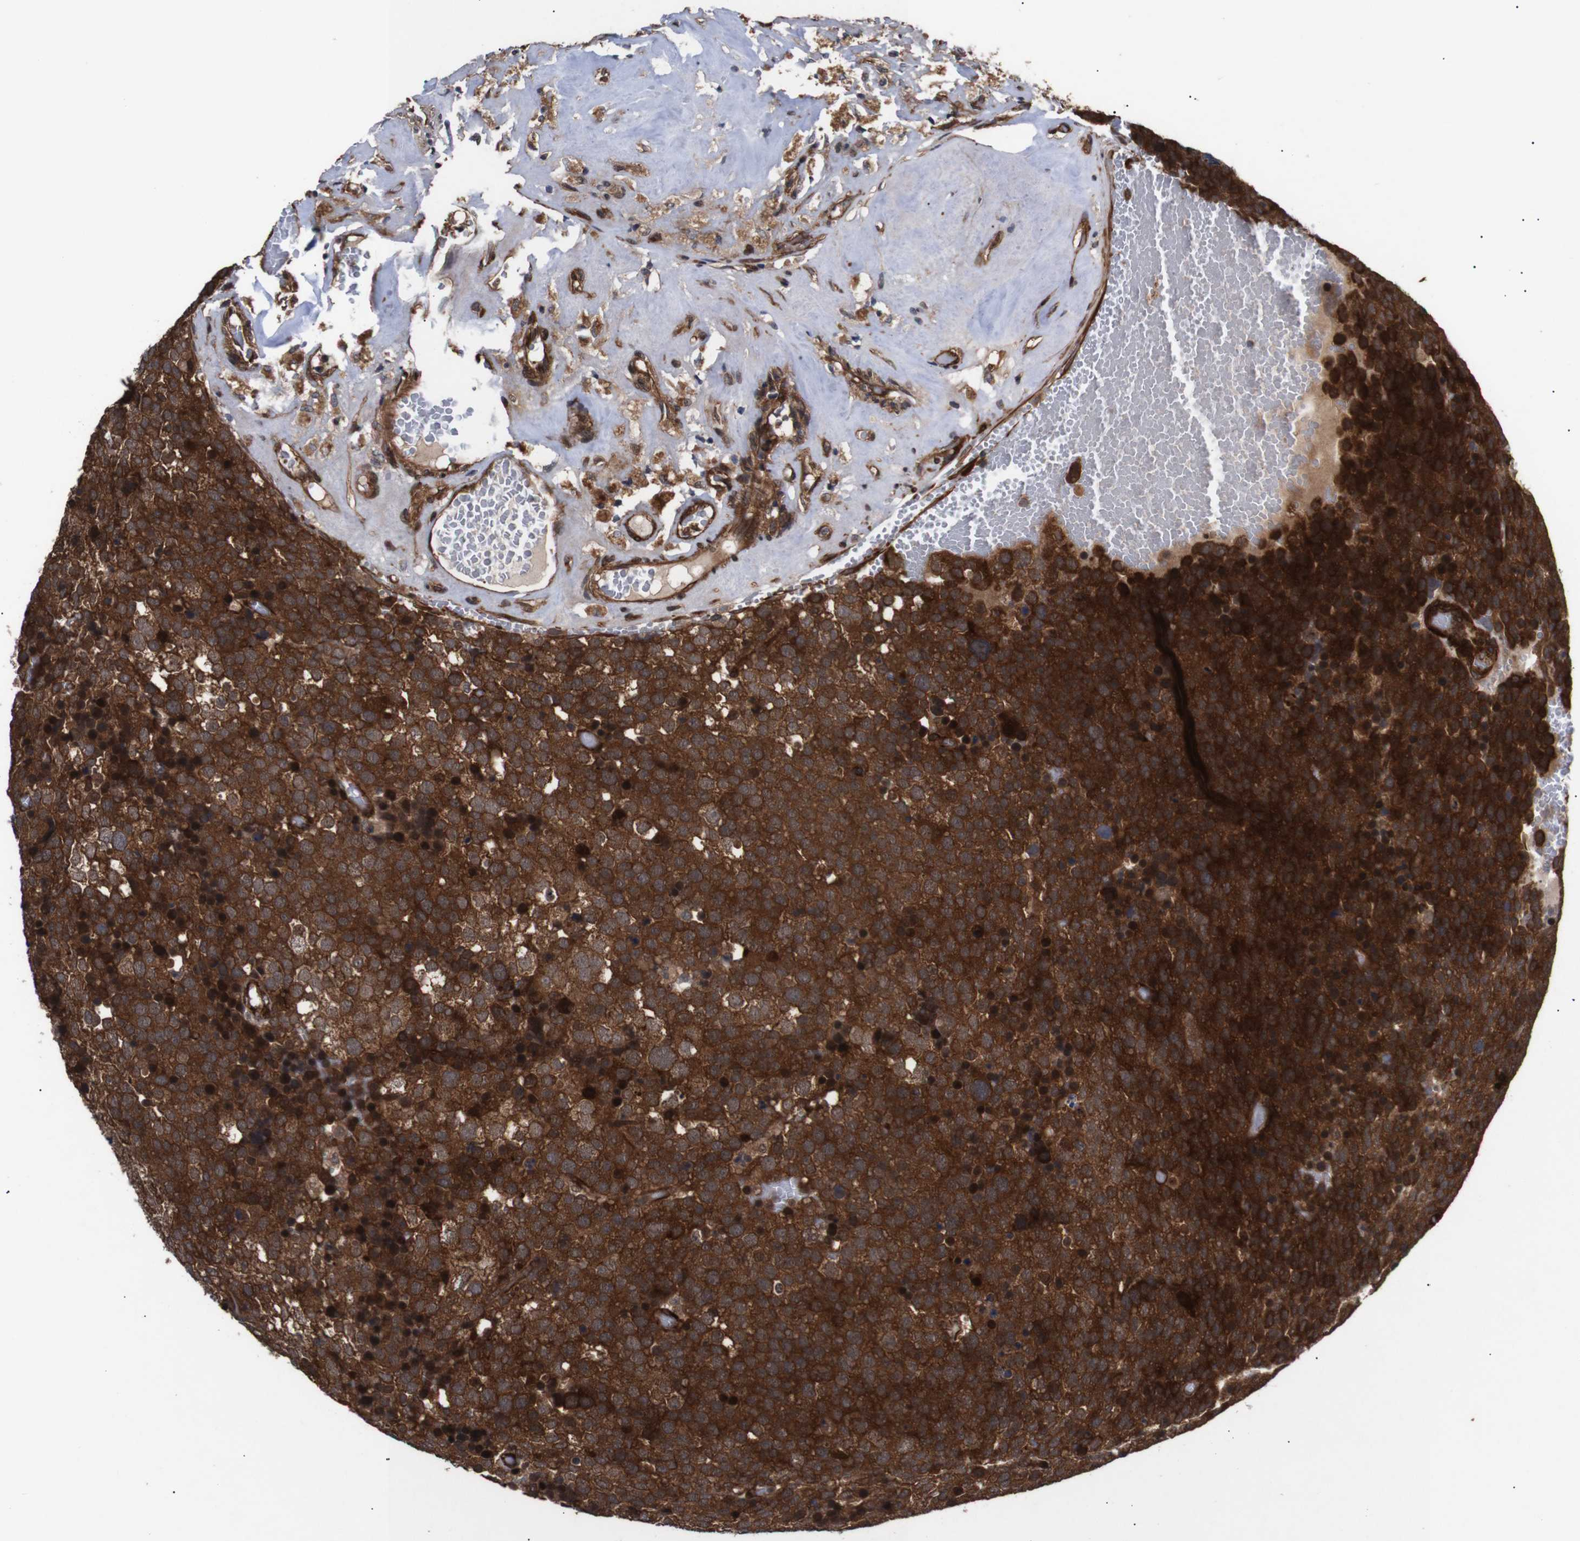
{"staining": {"intensity": "strong", "quantity": ">75%", "location": "cytoplasmic/membranous"}, "tissue": "testis cancer", "cell_type": "Tumor cells", "image_type": "cancer", "snomed": [{"axis": "morphology", "description": "Seminoma, NOS"}, {"axis": "topography", "description": "Testis"}], "caption": "Immunohistochemistry (IHC) of testis cancer shows high levels of strong cytoplasmic/membranous staining in approximately >75% of tumor cells.", "gene": "PAWR", "patient": {"sex": "male", "age": 71}}